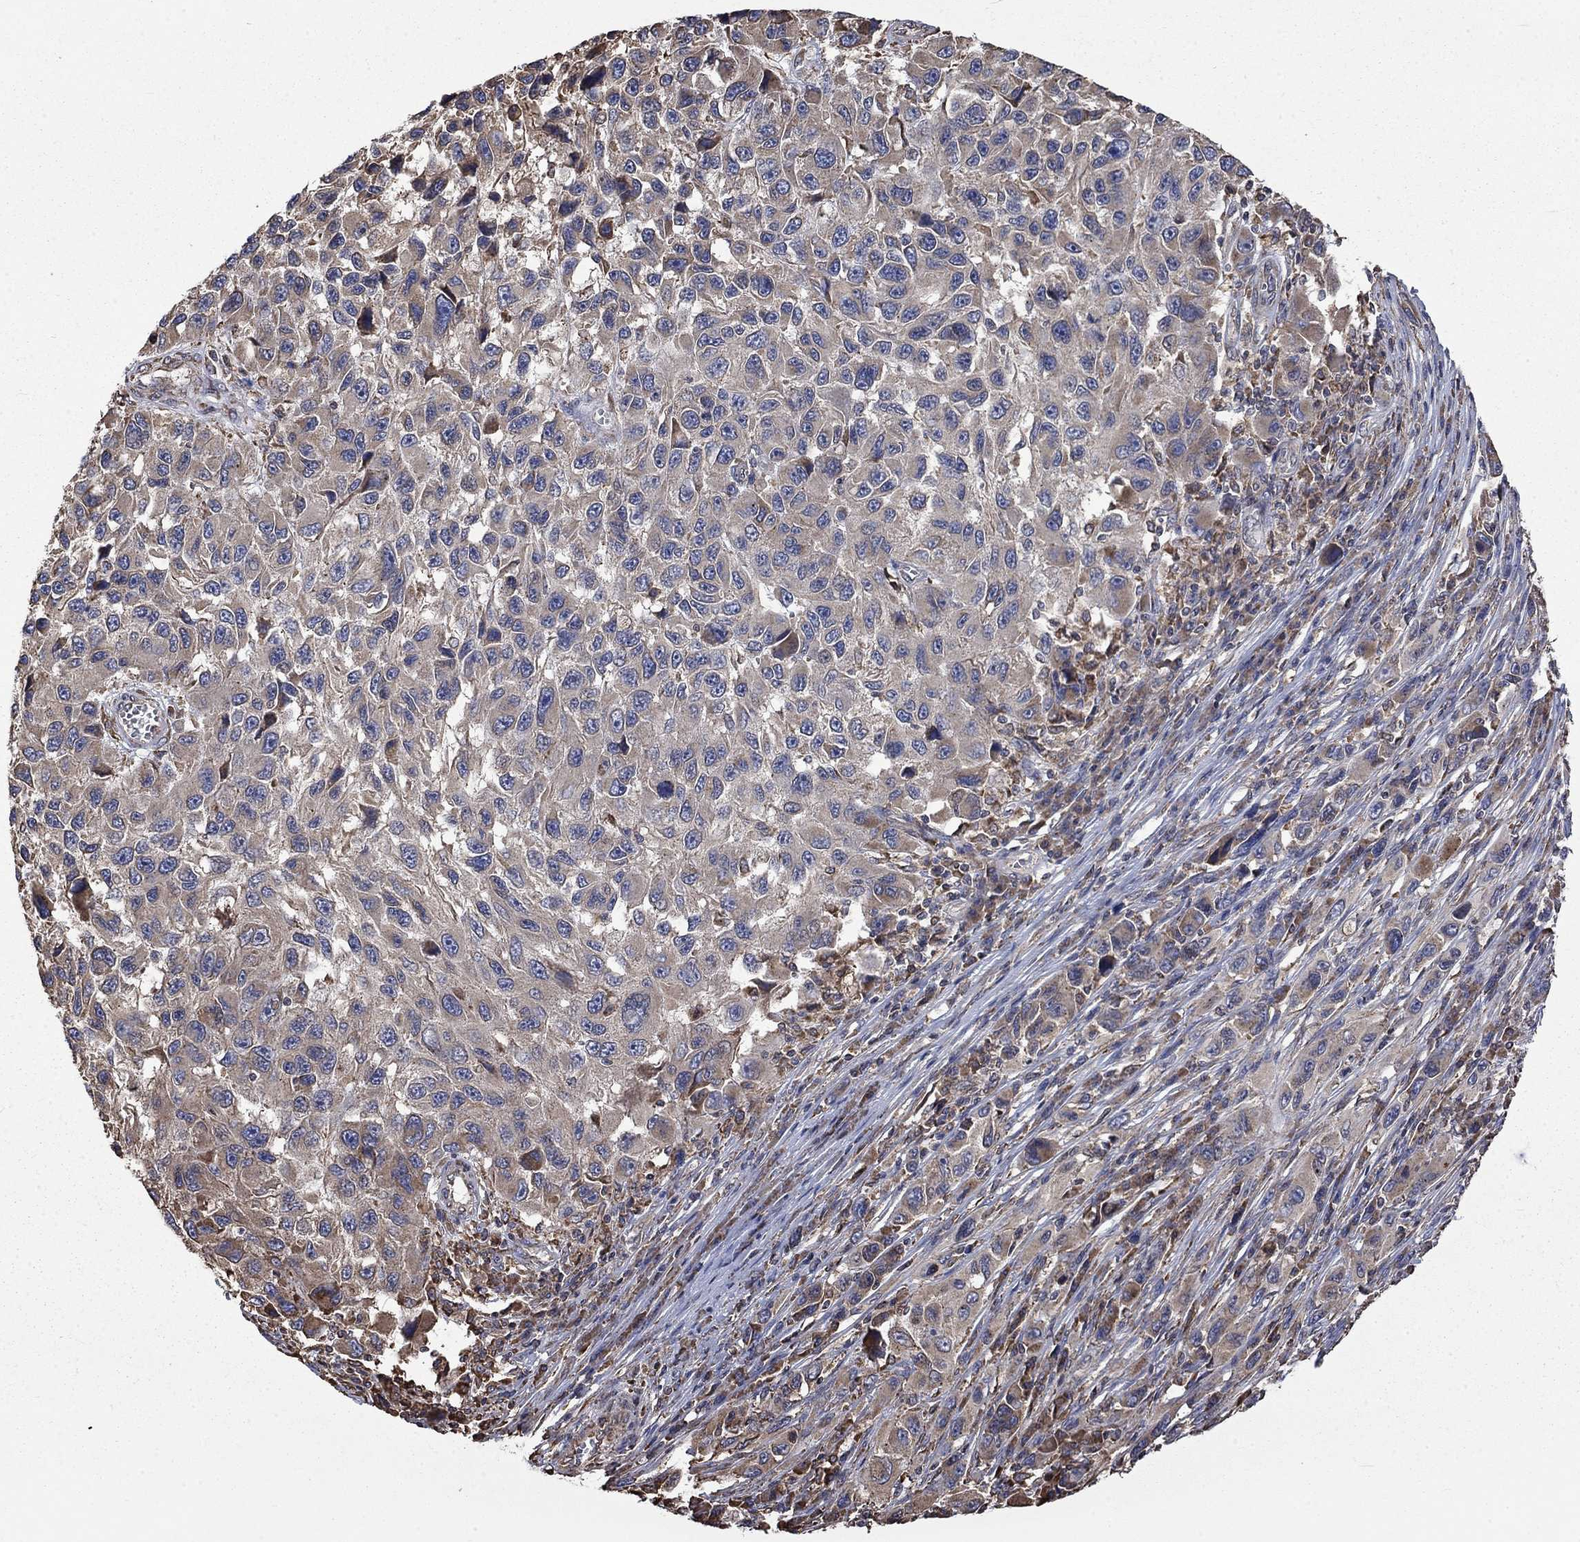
{"staining": {"intensity": "moderate", "quantity": "<25%", "location": "cytoplasmic/membranous"}, "tissue": "melanoma", "cell_type": "Tumor cells", "image_type": "cancer", "snomed": [{"axis": "morphology", "description": "Malignant melanoma, NOS"}, {"axis": "topography", "description": "Skin"}], "caption": "Immunohistochemistry of human melanoma demonstrates low levels of moderate cytoplasmic/membranous expression in about <25% of tumor cells. (Stains: DAB (3,3'-diaminobenzidine) in brown, nuclei in blue, Microscopy: brightfield microscopy at high magnification).", "gene": "ESRRA", "patient": {"sex": "male", "age": 53}}